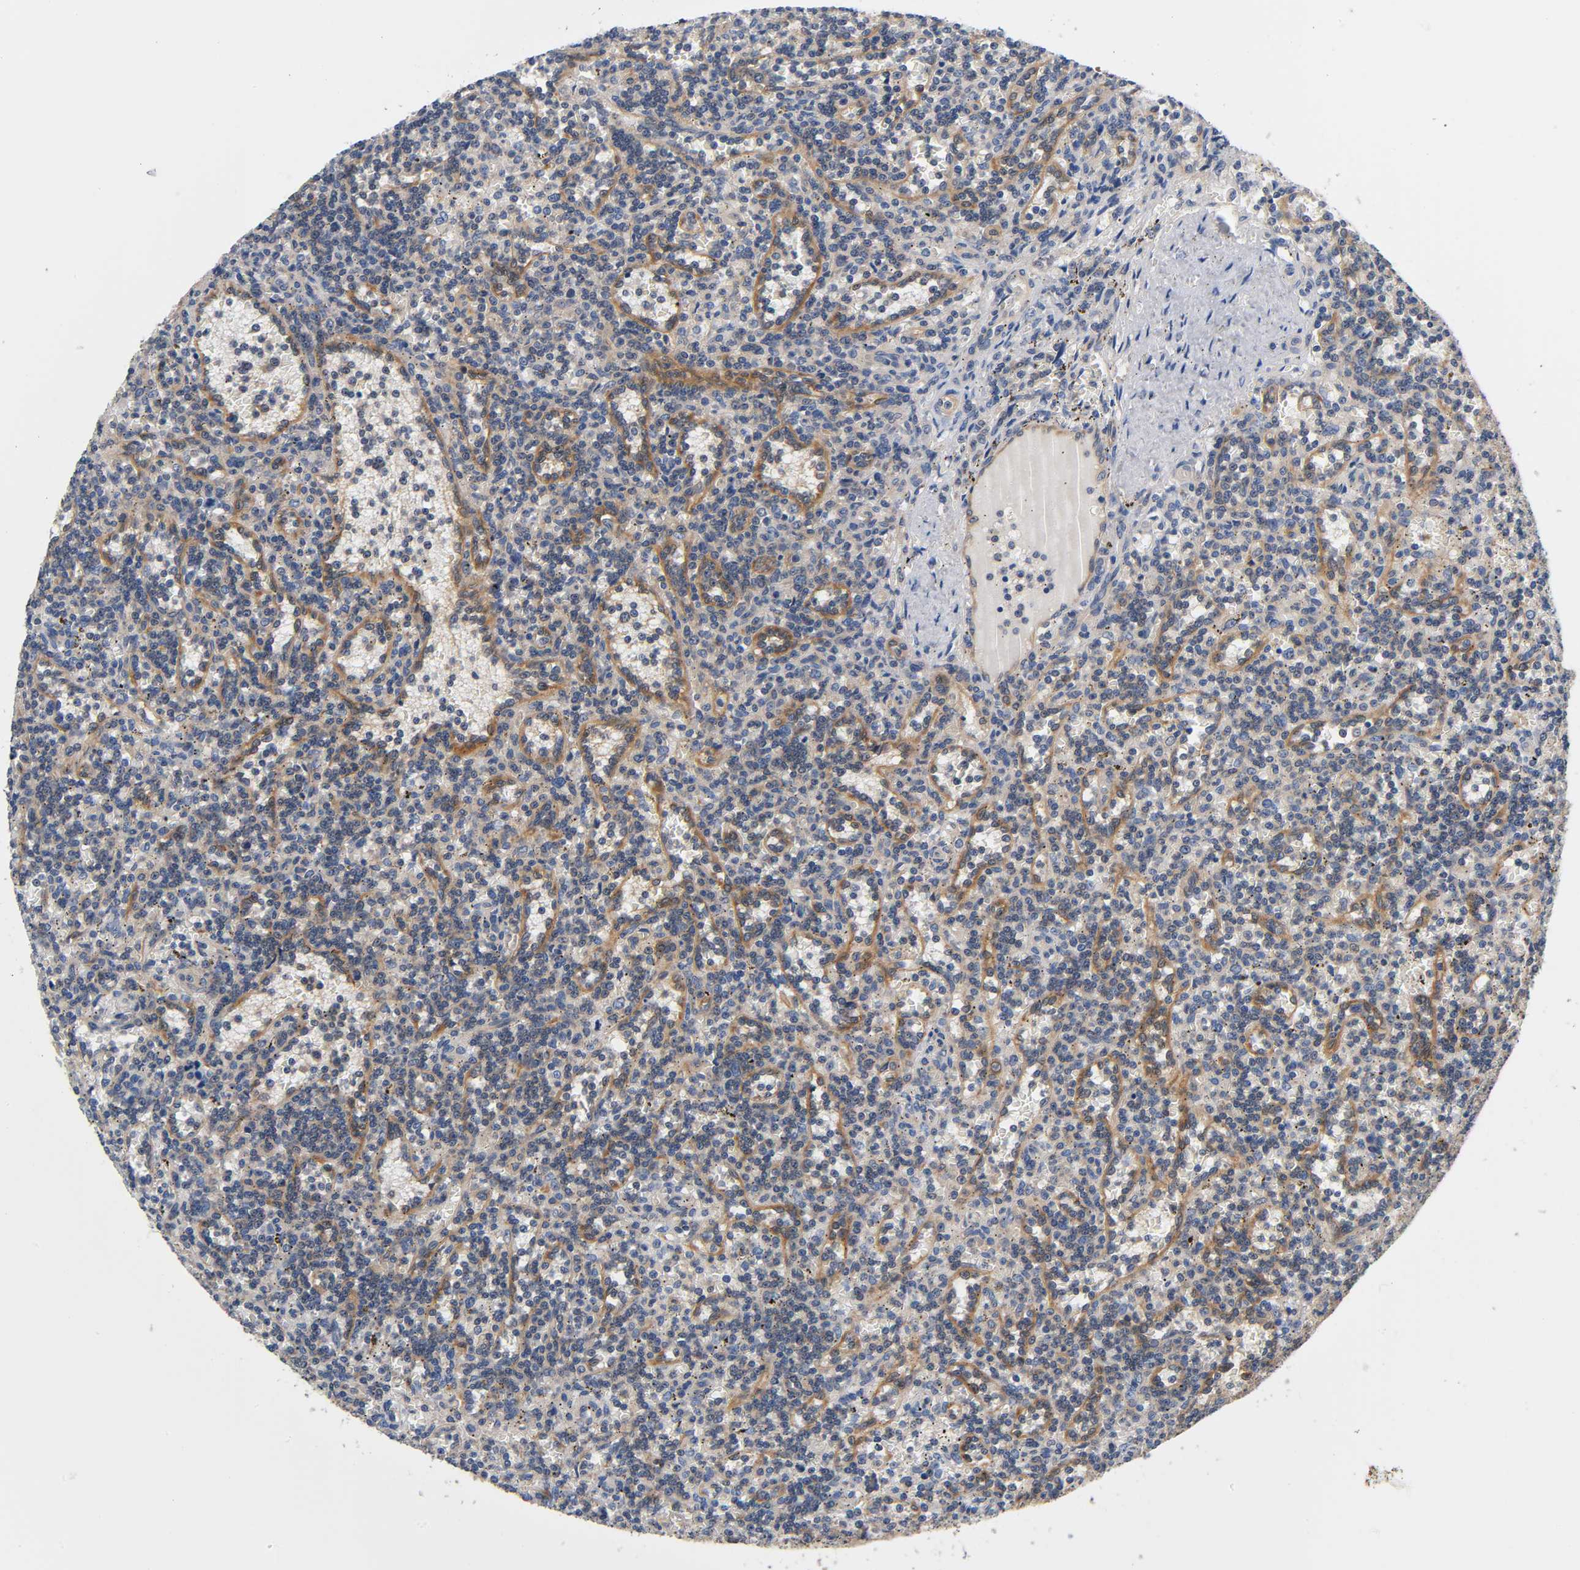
{"staining": {"intensity": "weak", "quantity": ">75%", "location": "cytoplasmic/membranous"}, "tissue": "lymphoma", "cell_type": "Tumor cells", "image_type": "cancer", "snomed": [{"axis": "morphology", "description": "Malignant lymphoma, non-Hodgkin's type, Low grade"}, {"axis": "topography", "description": "Spleen"}], "caption": "Lymphoma was stained to show a protein in brown. There is low levels of weak cytoplasmic/membranous staining in about >75% of tumor cells. Nuclei are stained in blue.", "gene": "PRKAB1", "patient": {"sex": "male", "age": 73}}